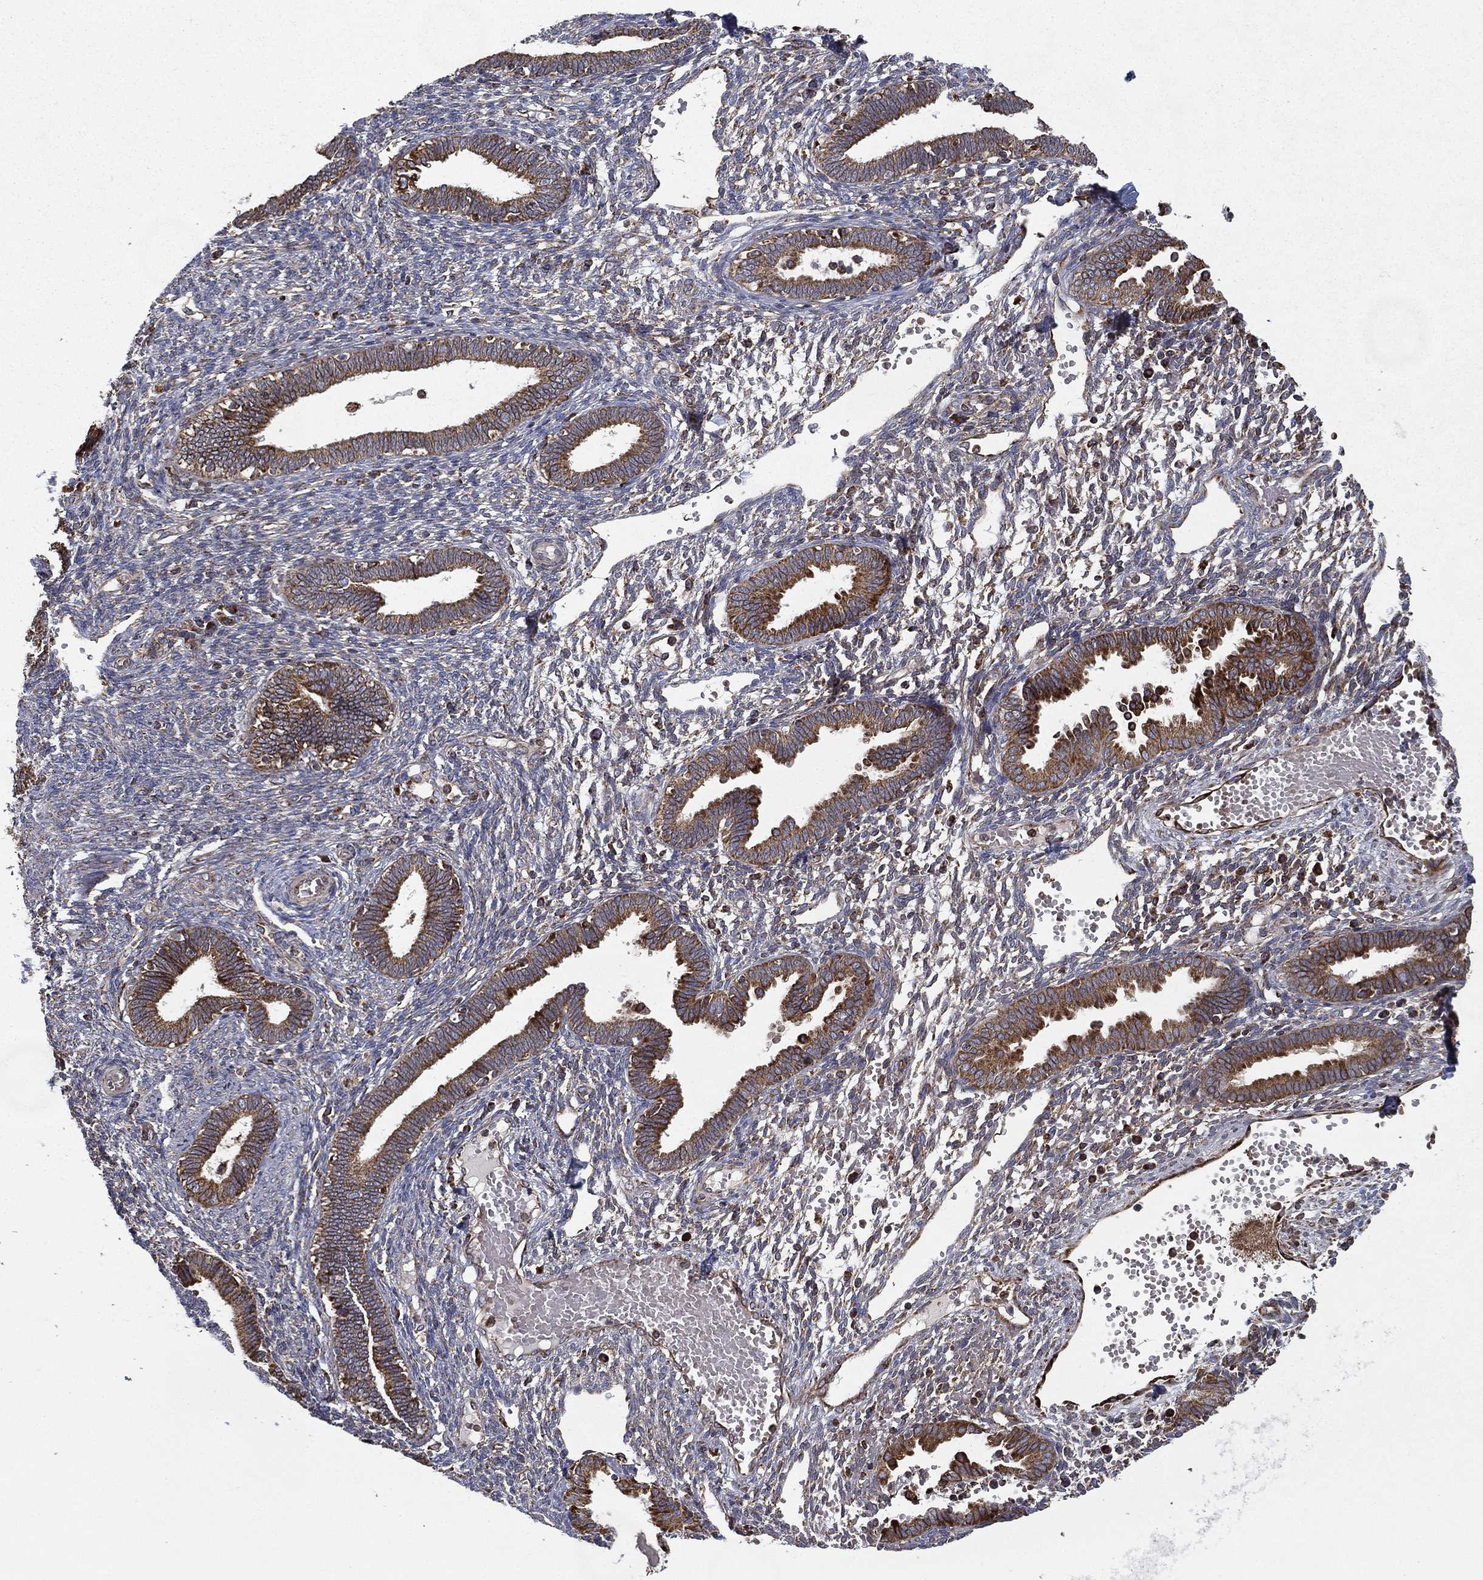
{"staining": {"intensity": "negative", "quantity": "none", "location": "none"}, "tissue": "endometrium", "cell_type": "Cells in endometrial stroma", "image_type": "normal", "snomed": [{"axis": "morphology", "description": "Normal tissue, NOS"}, {"axis": "topography", "description": "Endometrium"}], "caption": "A high-resolution photomicrograph shows immunohistochemistry staining of benign endometrium, which shows no significant positivity in cells in endometrial stroma.", "gene": "MT", "patient": {"sex": "female", "age": 42}}